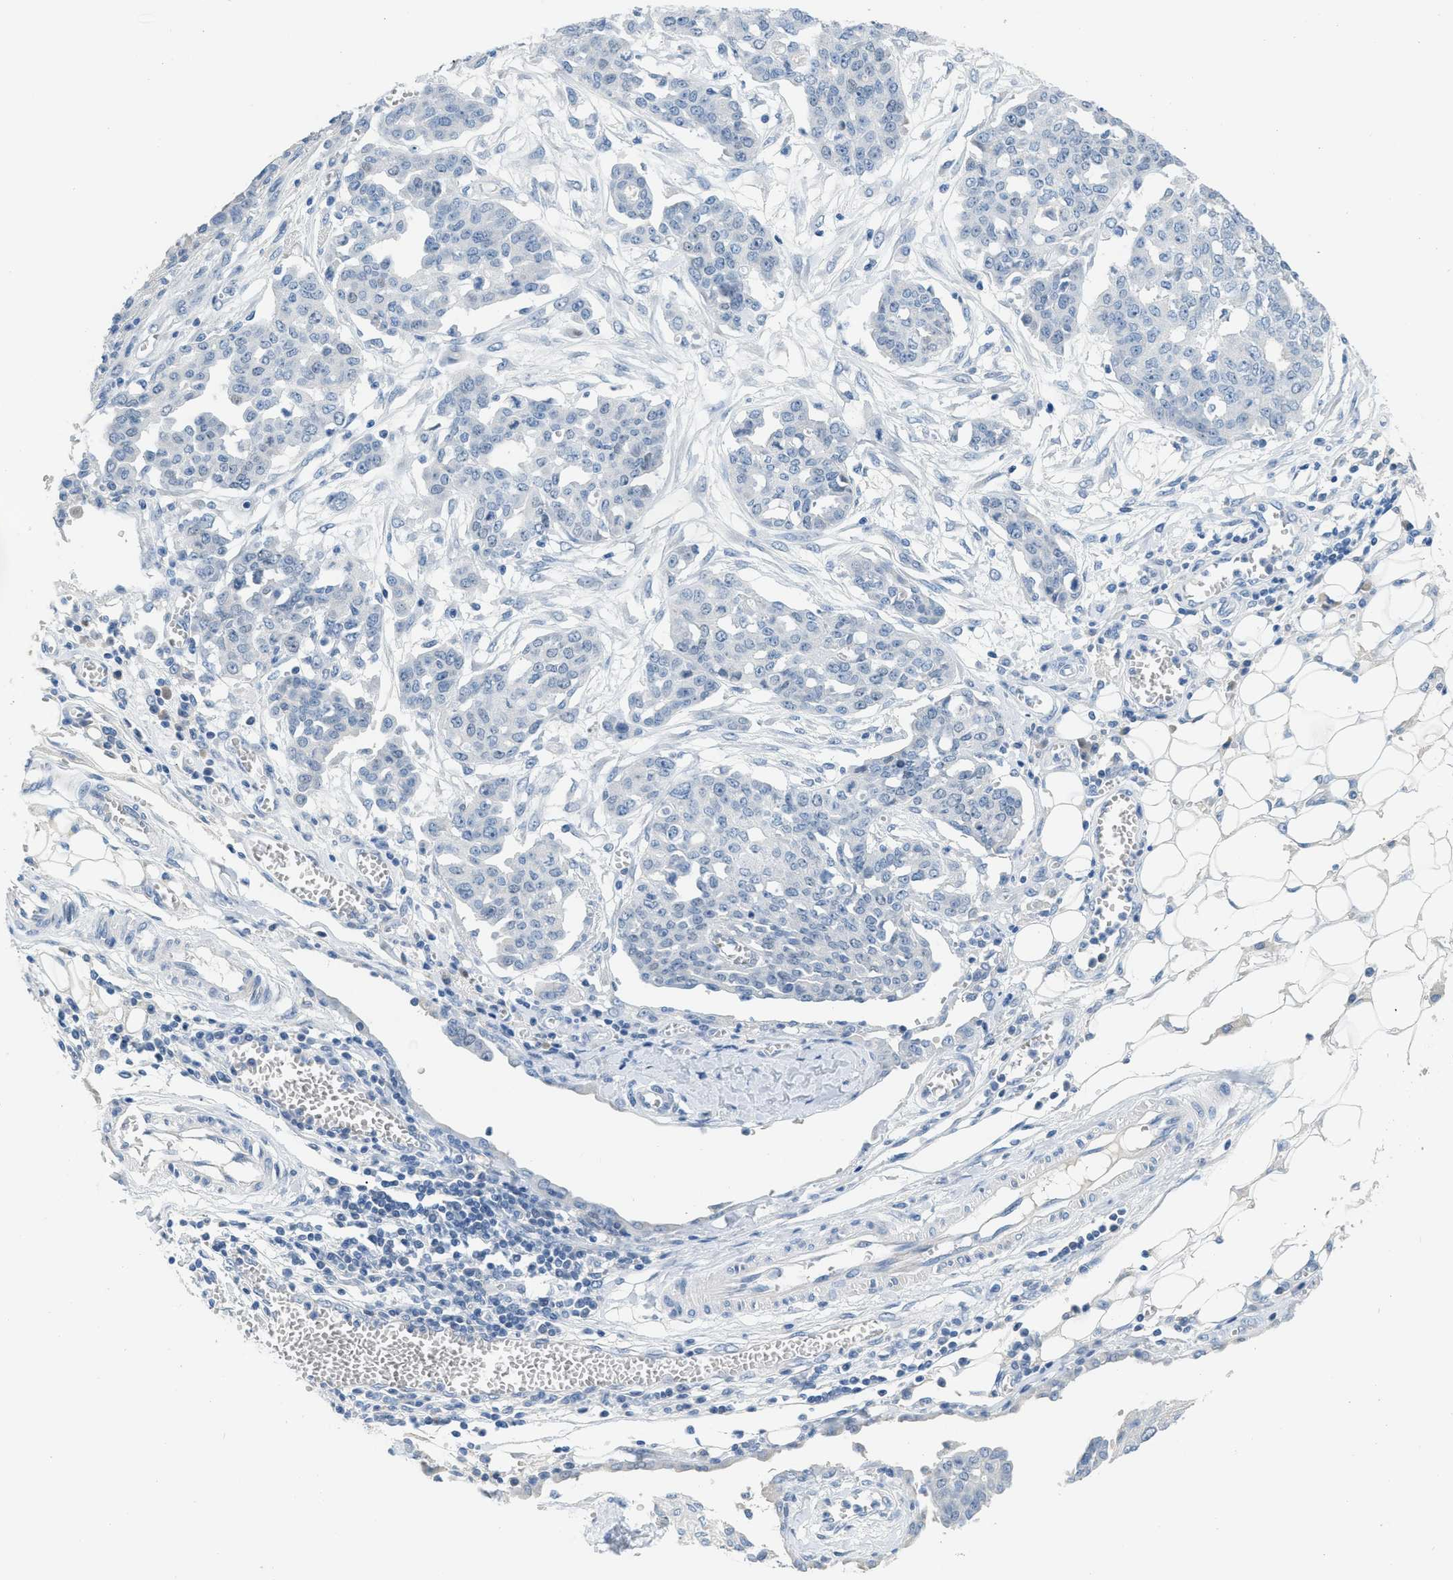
{"staining": {"intensity": "negative", "quantity": "none", "location": "none"}, "tissue": "ovarian cancer", "cell_type": "Tumor cells", "image_type": "cancer", "snomed": [{"axis": "morphology", "description": "Cystadenocarcinoma, serous, NOS"}, {"axis": "topography", "description": "Soft tissue"}, {"axis": "topography", "description": "Ovary"}], "caption": "An image of ovarian cancer stained for a protein exhibits no brown staining in tumor cells. (DAB (3,3'-diaminobenzidine) immunohistochemistry visualized using brightfield microscopy, high magnification).", "gene": "HSF2", "patient": {"sex": "female", "age": 57}}